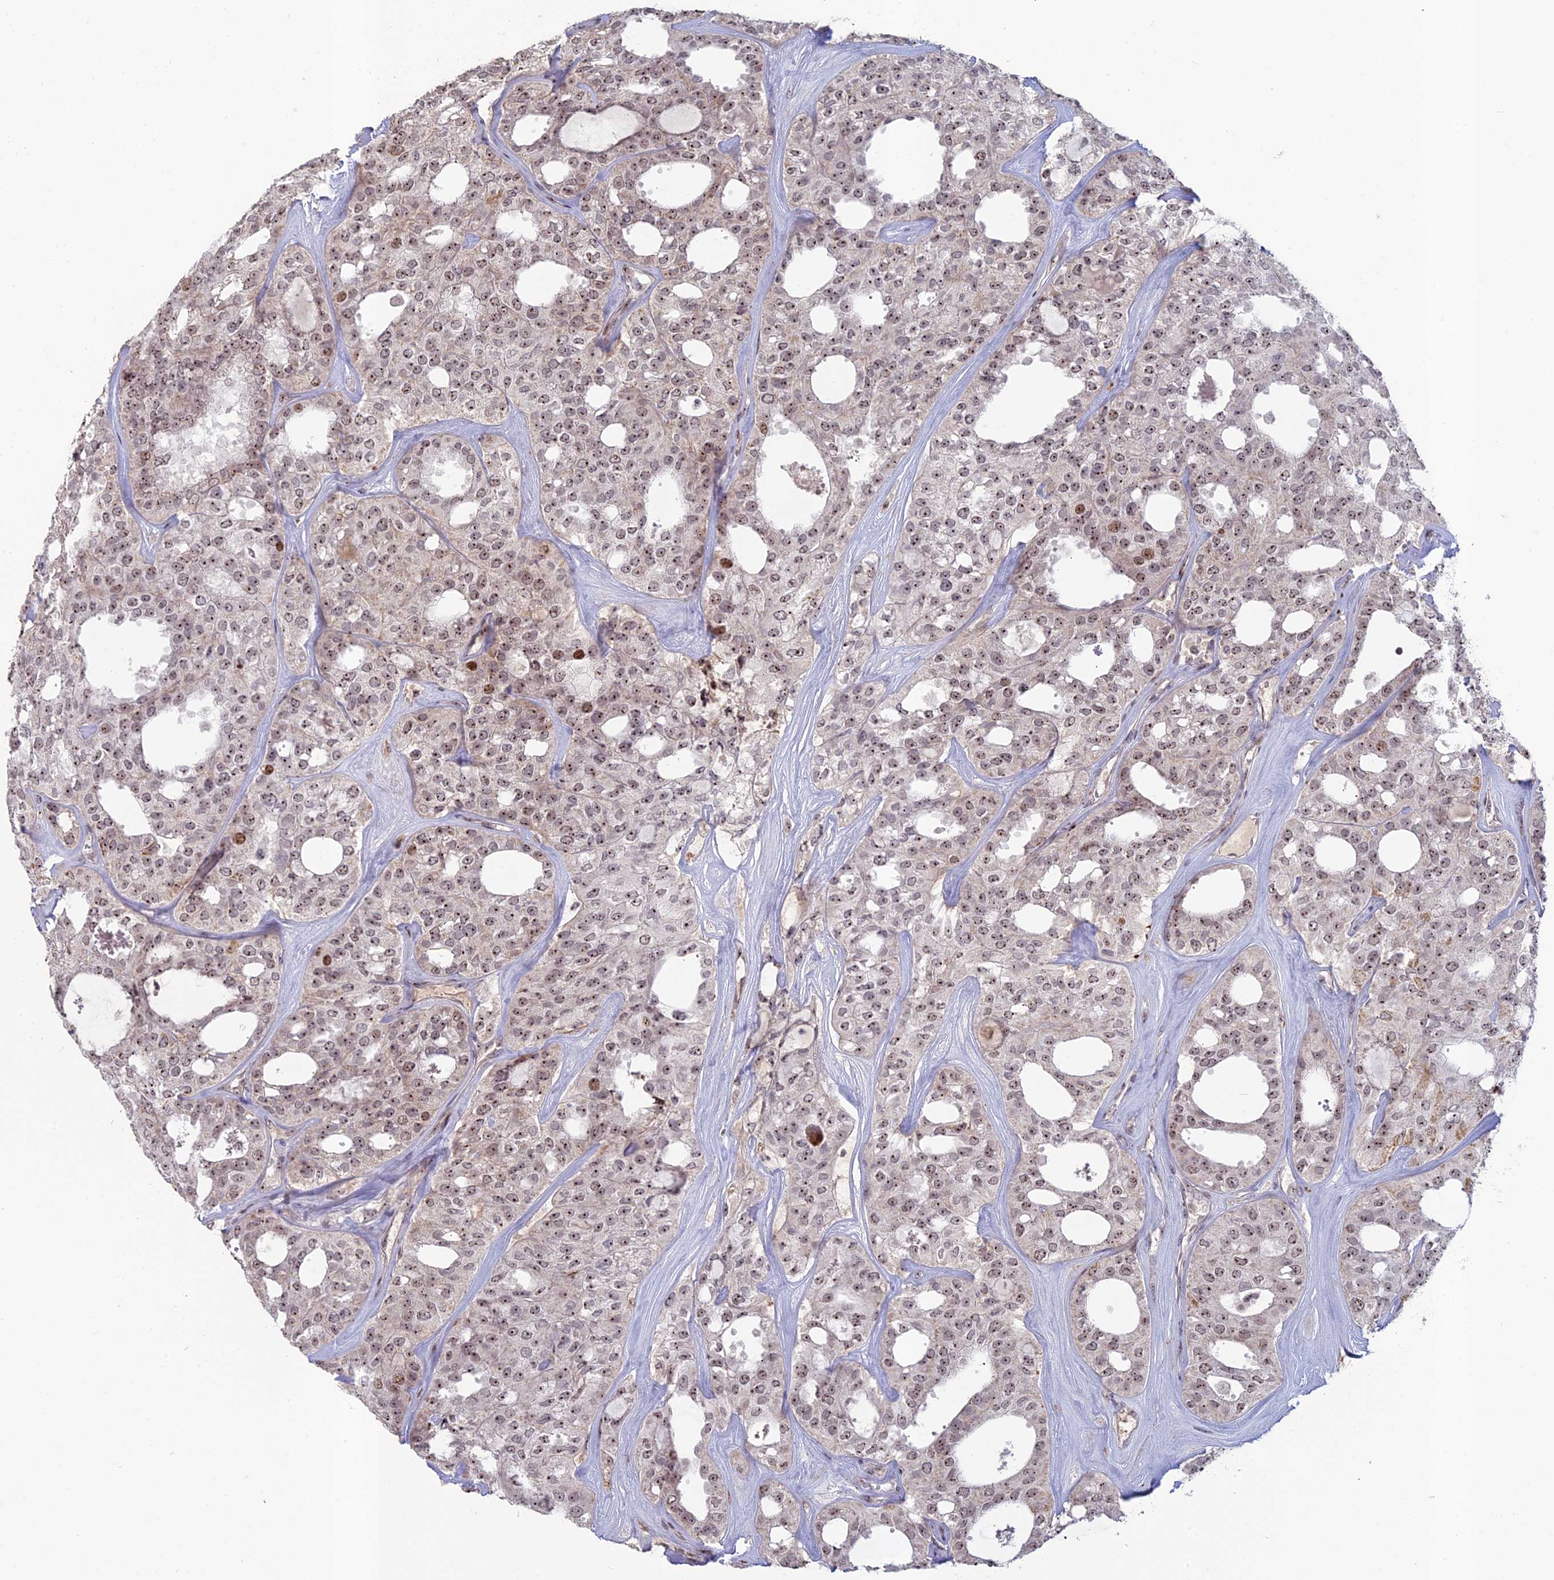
{"staining": {"intensity": "moderate", "quantity": "25%-75%", "location": "nuclear"}, "tissue": "thyroid cancer", "cell_type": "Tumor cells", "image_type": "cancer", "snomed": [{"axis": "morphology", "description": "Follicular adenoma carcinoma, NOS"}, {"axis": "topography", "description": "Thyroid gland"}], "caption": "Moderate nuclear protein positivity is seen in about 25%-75% of tumor cells in follicular adenoma carcinoma (thyroid). The staining is performed using DAB (3,3'-diaminobenzidine) brown chromogen to label protein expression. The nuclei are counter-stained blue using hematoxylin.", "gene": "FAM131A", "patient": {"sex": "male", "age": 75}}